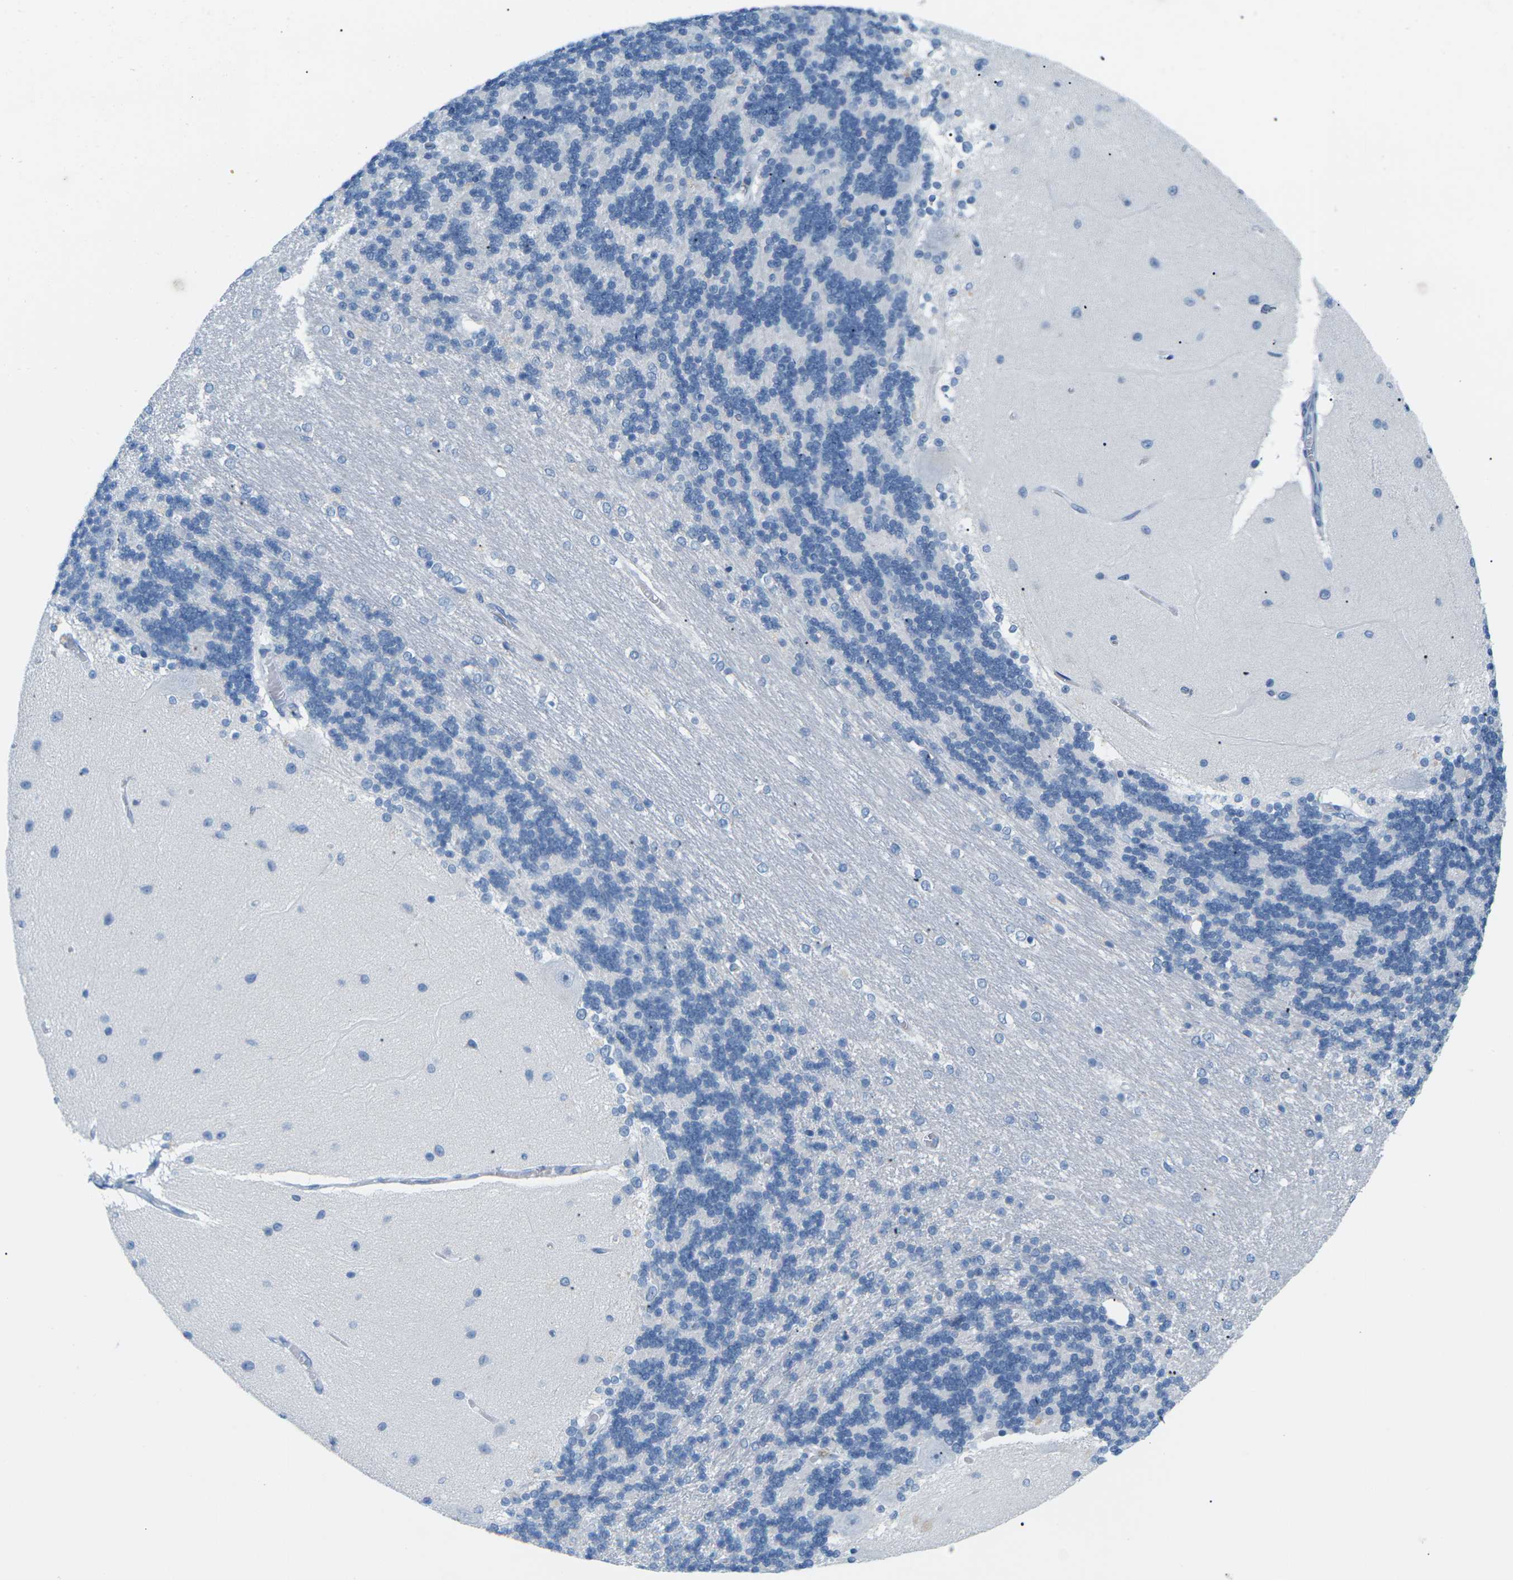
{"staining": {"intensity": "negative", "quantity": "none", "location": "none"}, "tissue": "cerebellum", "cell_type": "Cells in granular layer", "image_type": "normal", "snomed": [{"axis": "morphology", "description": "Normal tissue, NOS"}, {"axis": "topography", "description": "Cerebellum"}], "caption": "Cerebellum was stained to show a protein in brown. There is no significant staining in cells in granular layer. Nuclei are stained in blue.", "gene": "SLC12A1", "patient": {"sex": "female", "age": 54}}